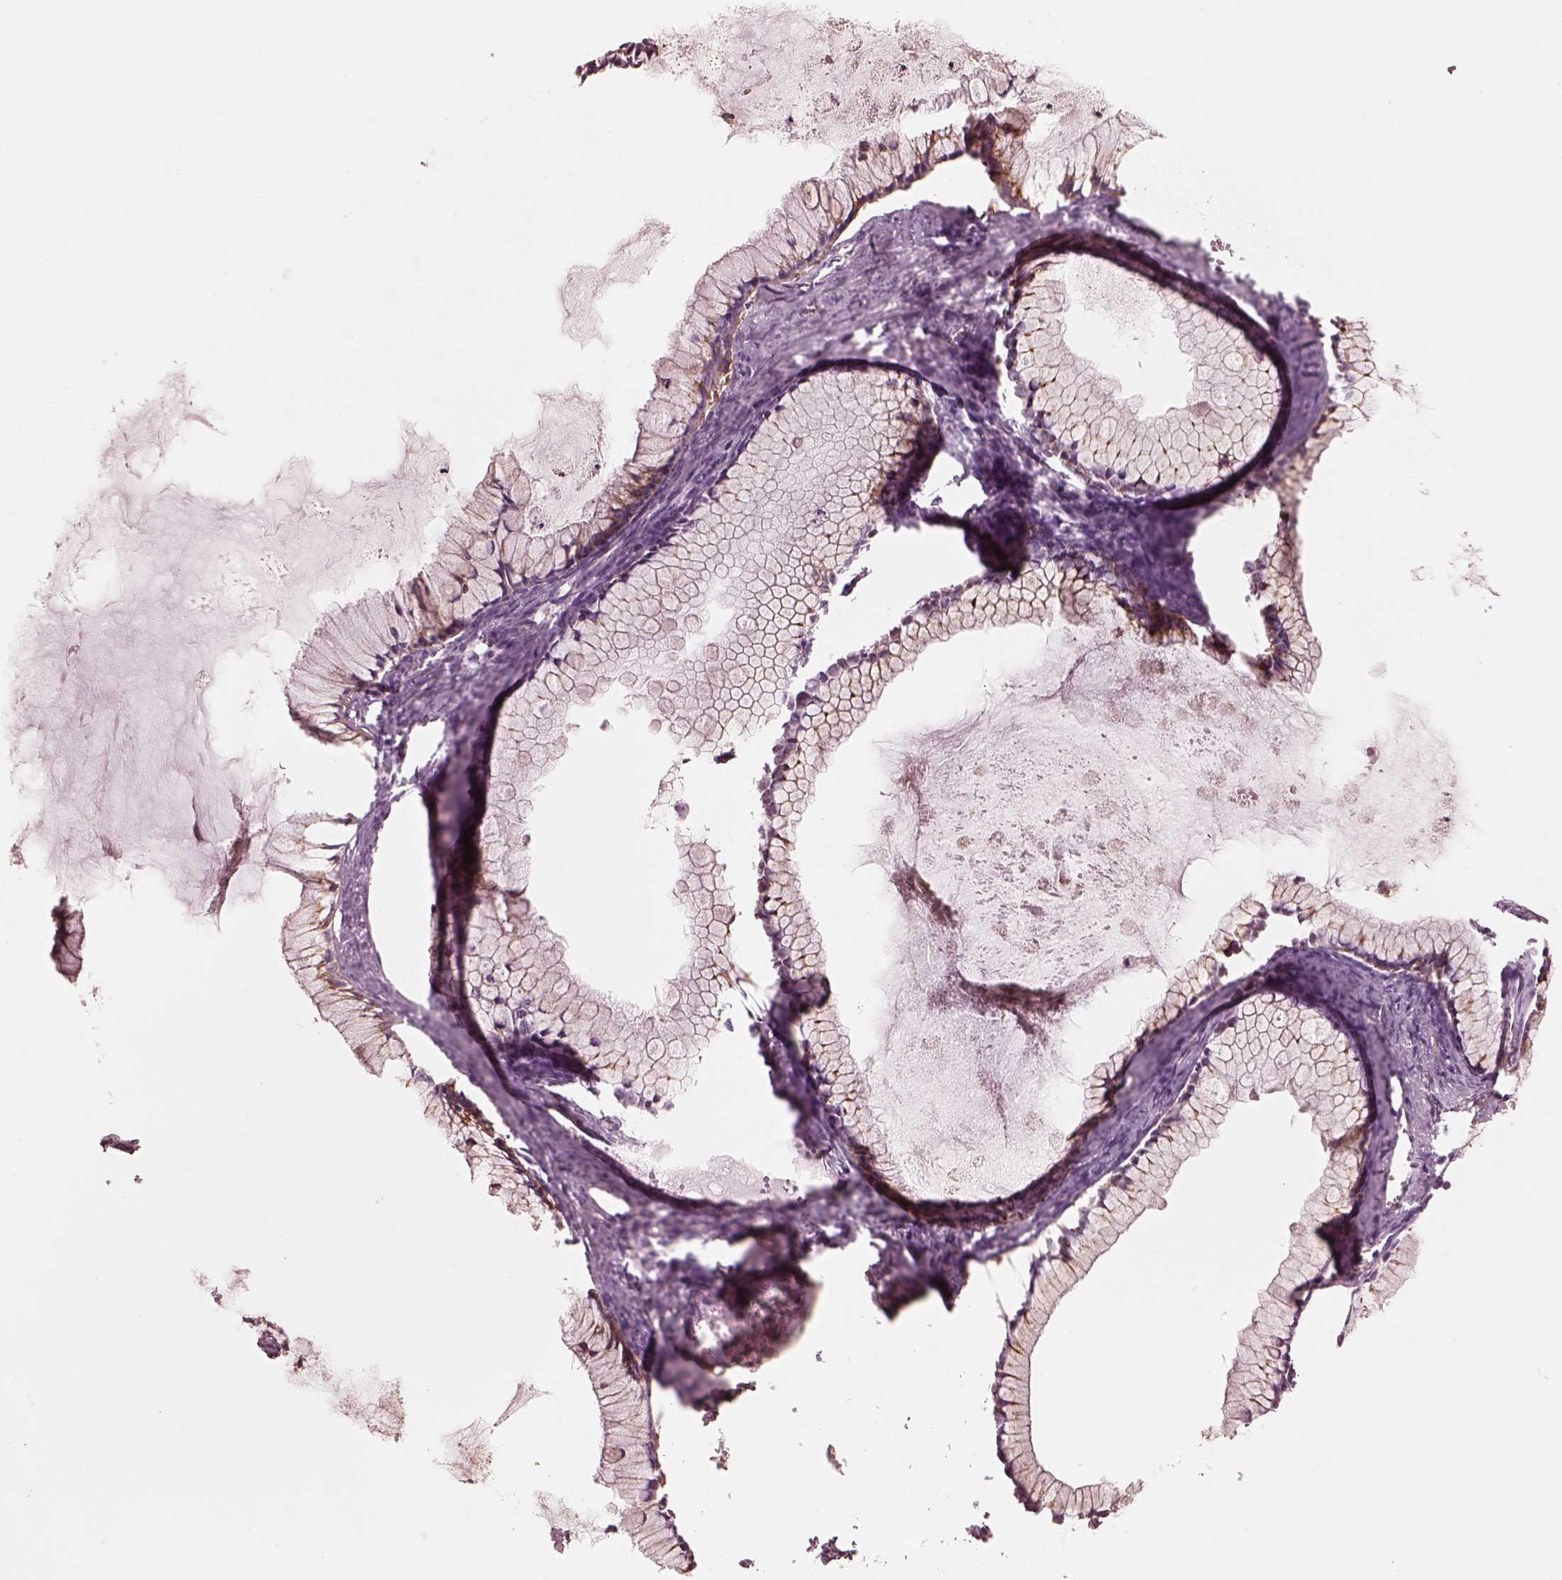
{"staining": {"intensity": "weak", "quantity": "25%-75%", "location": "cytoplasmic/membranous"}, "tissue": "ovarian cancer", "cell_type": "Tumor cells", "image_type": "cancer", "snomed": [{"axis": "morphology", "description": "Cystadenocarcinoma, mucinous, NOS"}, {"axis": "topography", "description": "Ovary"}], "caption": "This histopathology image demonstrates immunohistochemistry staining of mucinous cystadenocarcinoma (ovarian), with low weak cytoplasmic/membranous expression in approximately 25%-75% of tumor cells.", "gene": "ELAPOR1", "patient": {"sex": "female", "age": 41}}